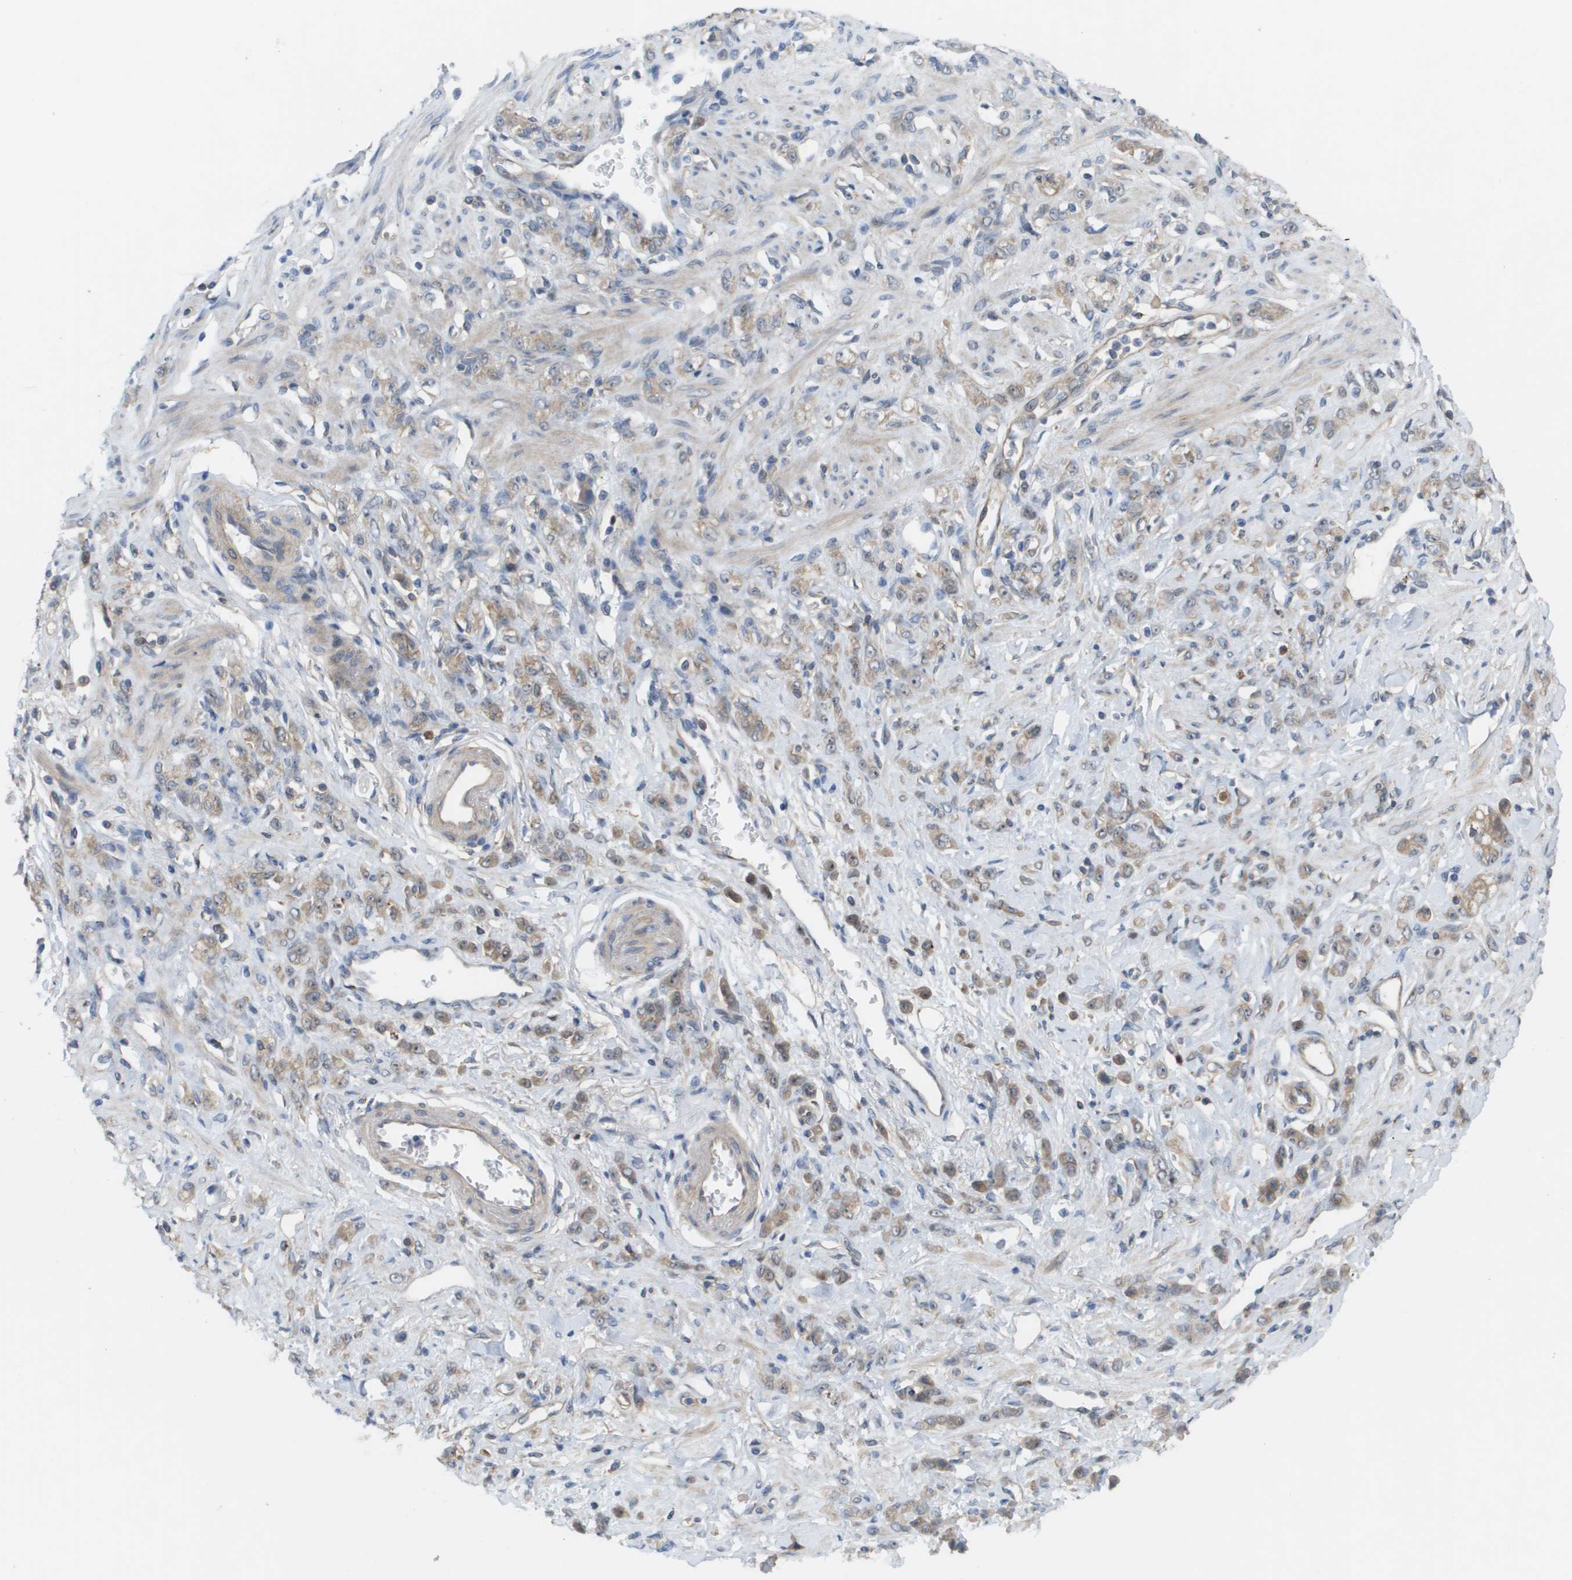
{"staining": {"intensity": "weak", "quantity": ">75%", "location": "cytoplasmic/membranous"}, "tissue": "stomach cancer", "cell_type": "Tumor cells", "image_type": "cancer", "snomed": [{"axis": "morphology", "description": "Normal tissue, NOS"}, {"axis": "morphology", "description": "Adenocarcinoma, NOS"}, {"axis": "topography", "description": "Stomach"}], "caption": "Adenocarcinoma (stomach) stained with a brown dye shows weak cytoplasmic/membranous positive positivity in approximately >75% of tumor cells.", "gene": "MTARC2", "patient": {"sex": "male", "age": 82}}